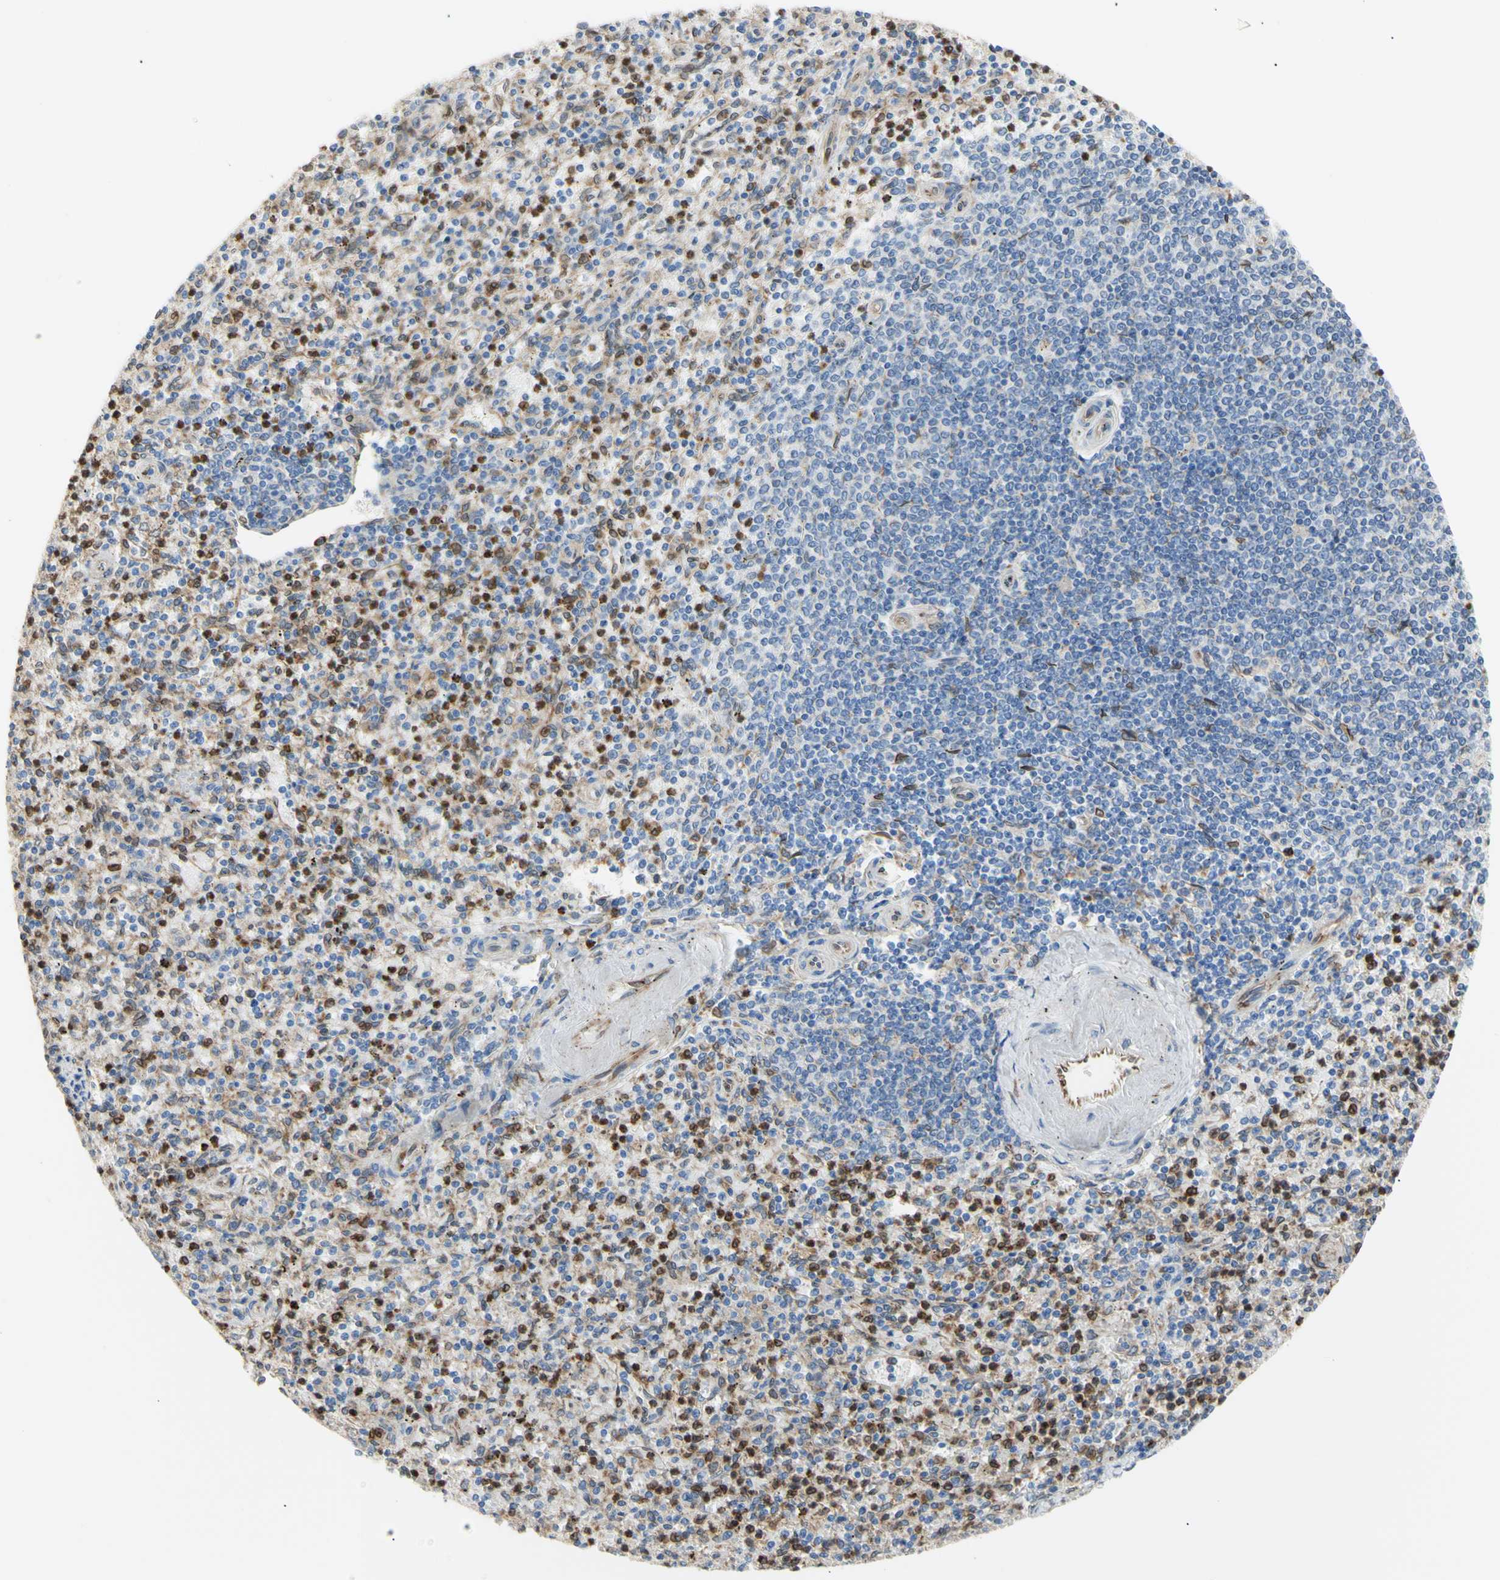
{"staining": {"intensity": "moderate", "quantity": "25%-75%", "location": "nuclear"}, "tissue": "spleen", "cell_type": "Cells in red pulp", "image_type": "normal", "snomed": [{"axis": "morphology", "description": "Normal tissue, NOS"}, {"axis": "topography", "description": "Spleen"}], "caption": "Unremarkable spleen demonstrates moderate nuclear positivity in about 25%-75% of cells in red pulp, visualized by immunohistochemistry.", "gene": "ERLIN1", "patient": {"sex": "male", "age": 72}}